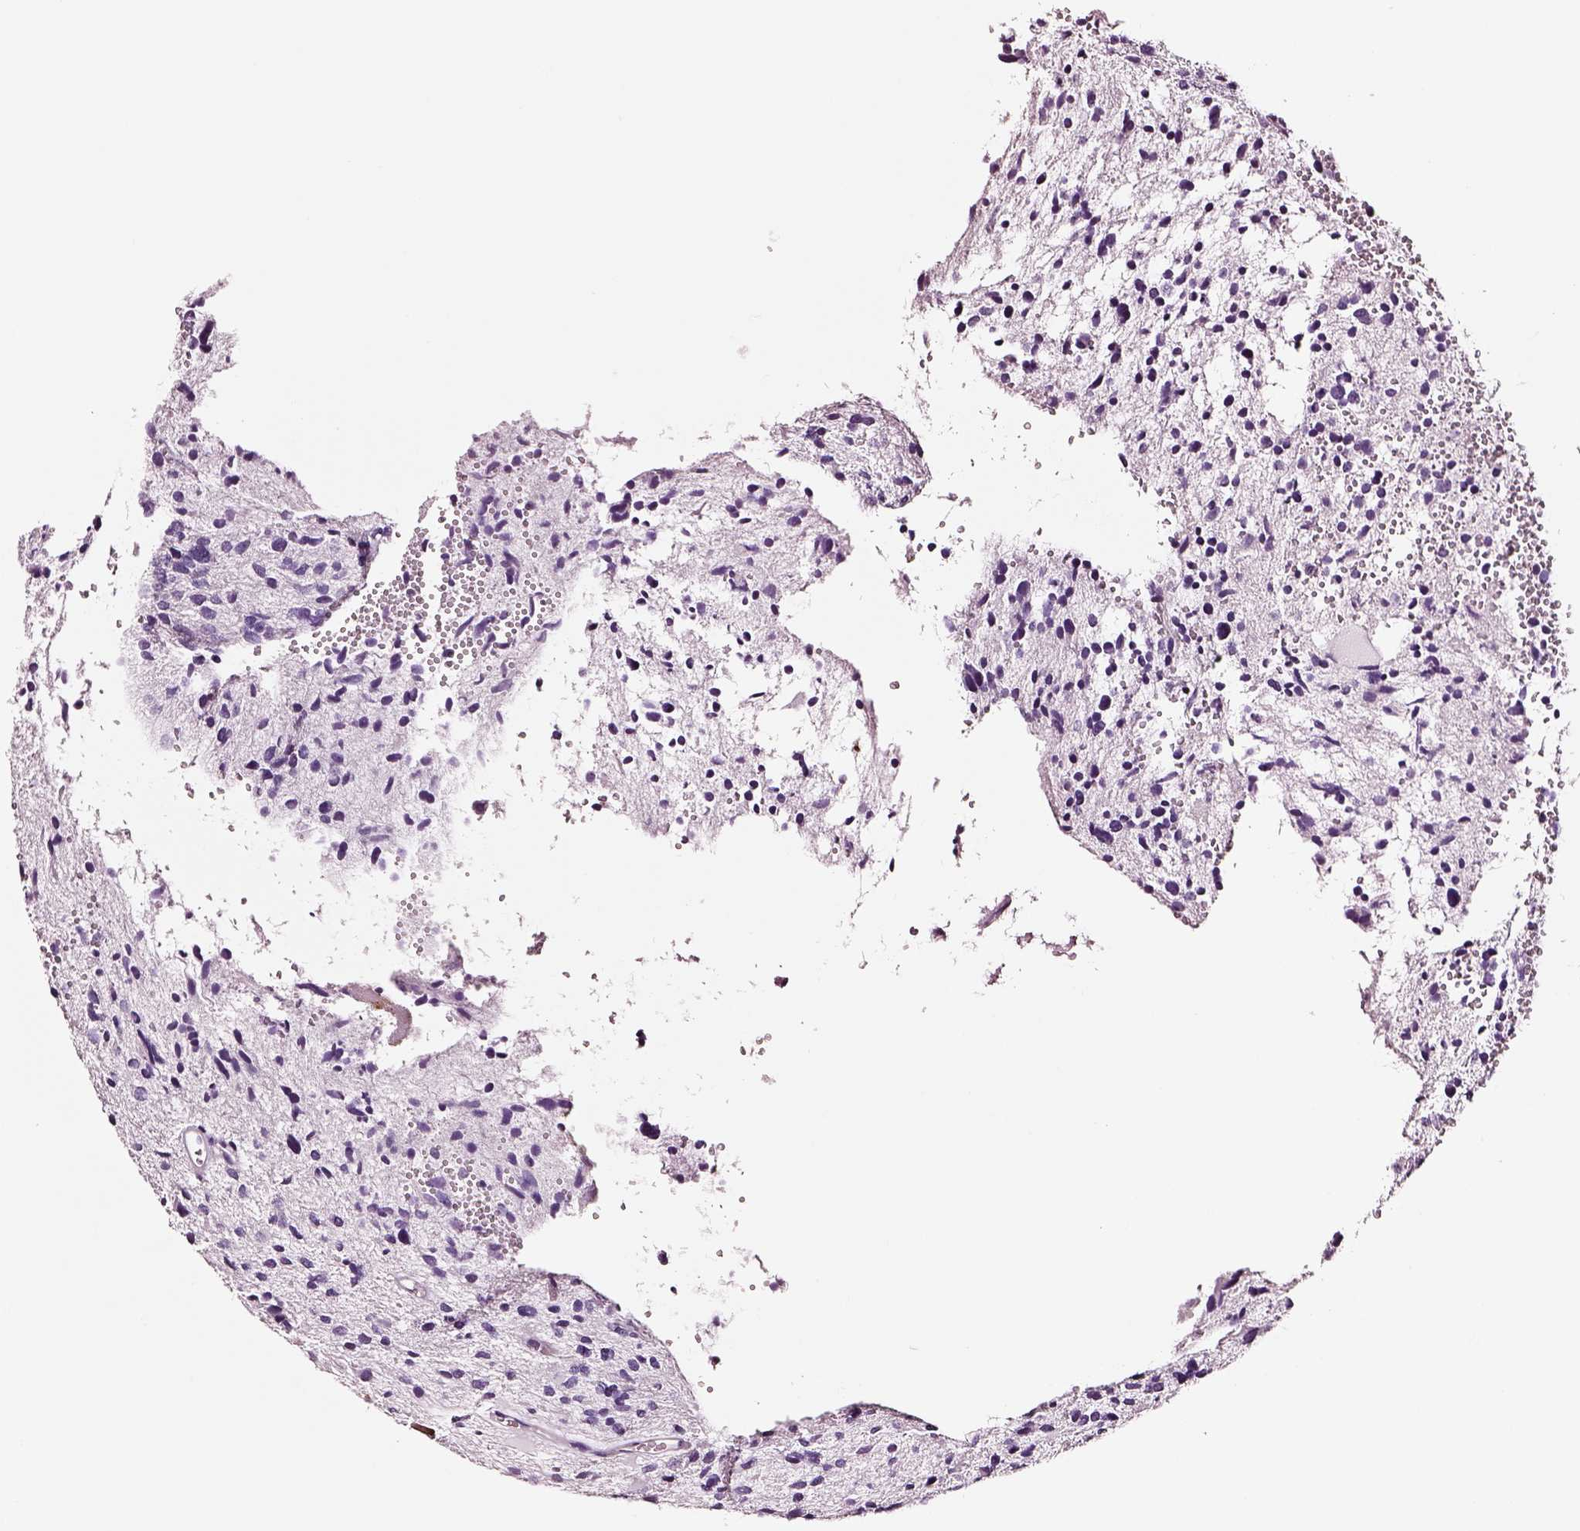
{"staining": {"intensity": "negative", "quantity": "none", "location": "none"}, "tissue": "glioma", "cell_type": "Tumor cells", "image_type": "cancer", "snomed": [{"axis": "morphology", "description": "Glioma, malignant, High grade"}, {"axis": "topography", "description": "Brain"}], "caption": "Tumor cells show no significant protein staining in glioma. (DAB (3,3'-diaminobenzidine) immunohistochemistry (IHC) visualized using brightfield microscopy, high magnification).", "gene": "DPEP1", "patient": {"sex": "female", "age": 11}}